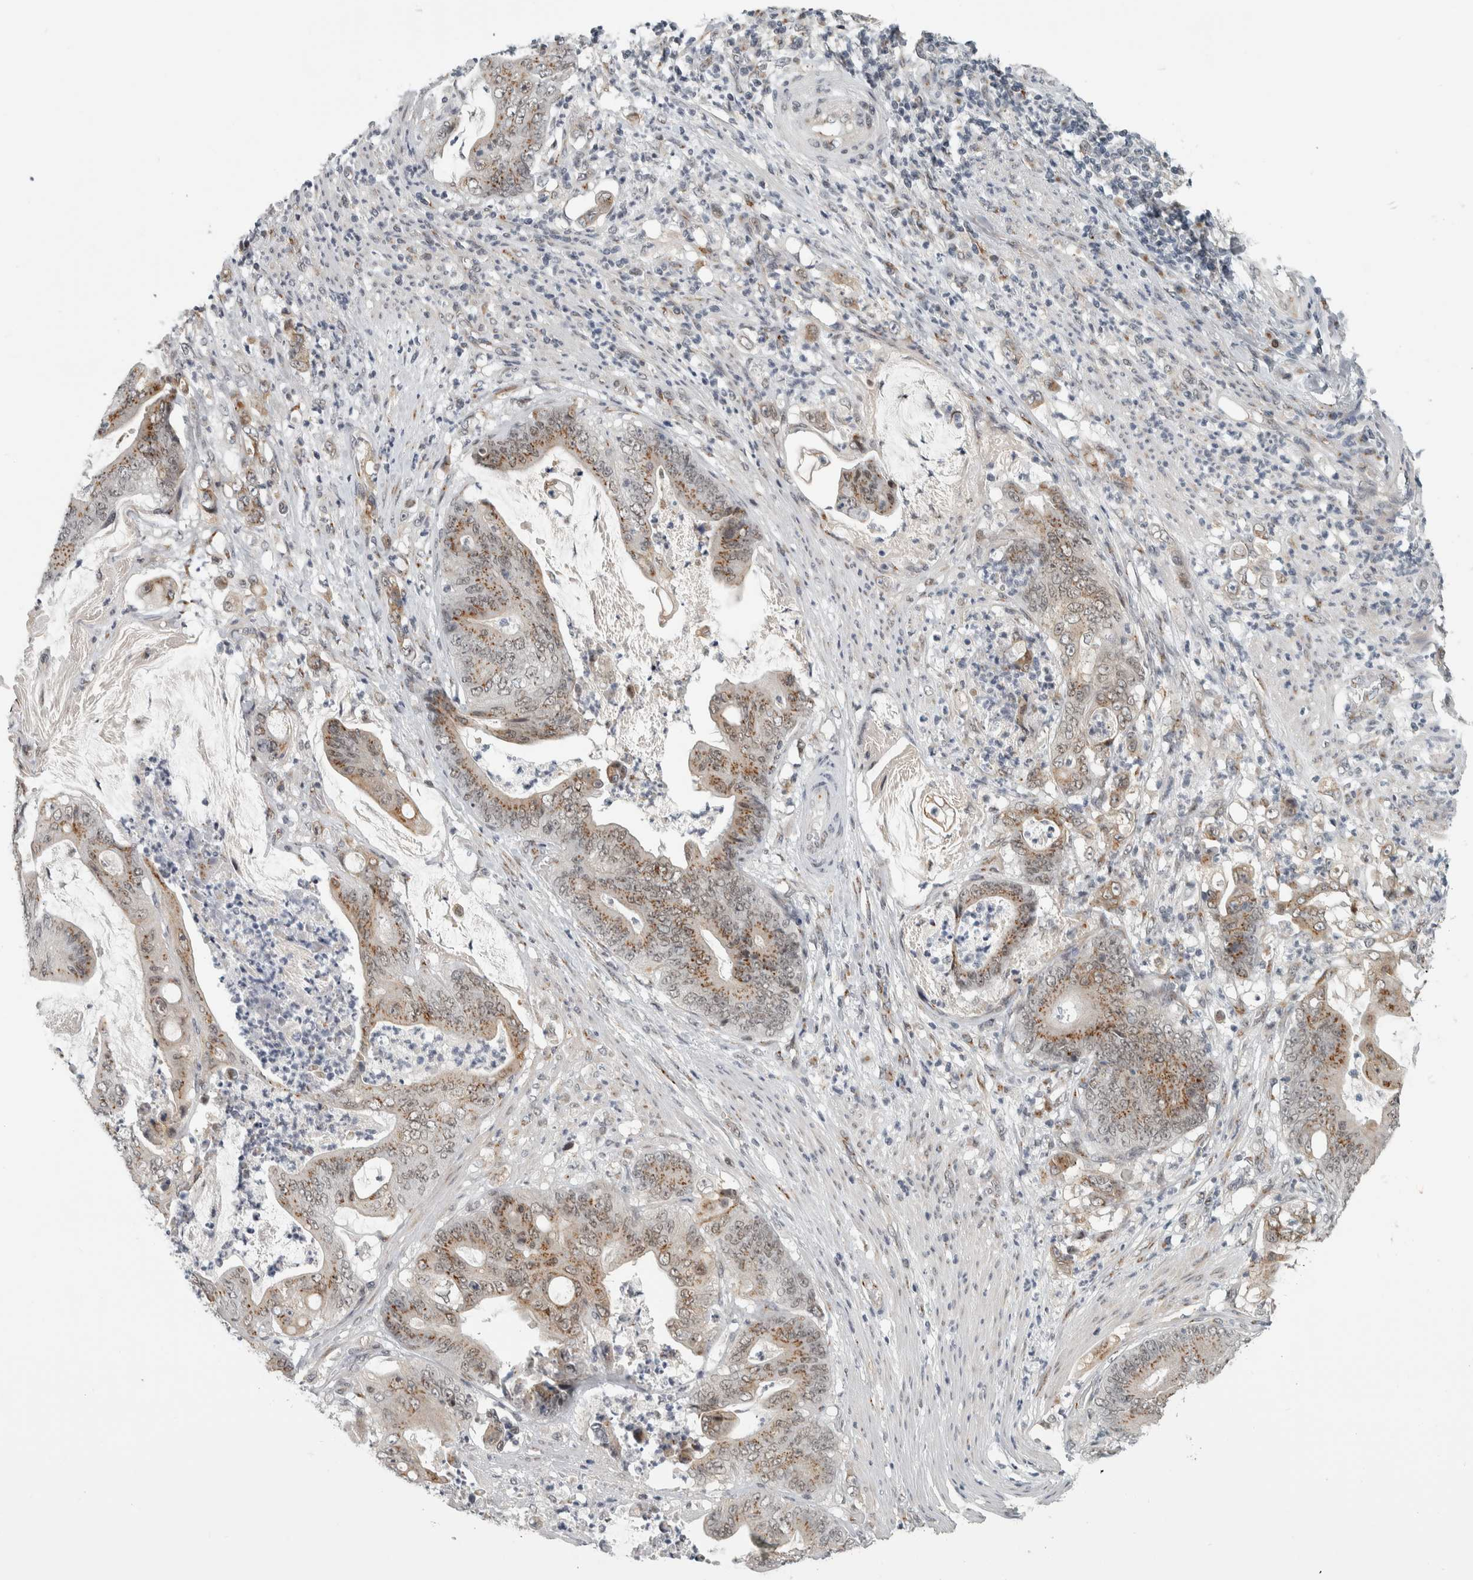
{"staining": {"intensity": "moderate", "quantity": ">75%", "location": "cytoplasmic/membranous,nuclear"}, "tissue": "stomach cancer", "cell_type": "Tumor cells", "image_type": "cancer", "snomed": [{"axis": "morphology", "description": "Adenocarcinoma, NOS"}, {"axis": "topography", "description": "Stomach"}], "caption": "Immunohistochemical staining of adenocarcinoma (stomach) displays moderate cytoplasmic/membranous and nuclear protein positivity in approximately >75% of tumor cells. (Stains: DAB (3,3'-diaminobenzidine) in brown, nuclei in blue, Microscopy: brightfield microscopy at high magnification).", "gene": "ZMYND8", "patient": {"sex": "female", "age": 73}}